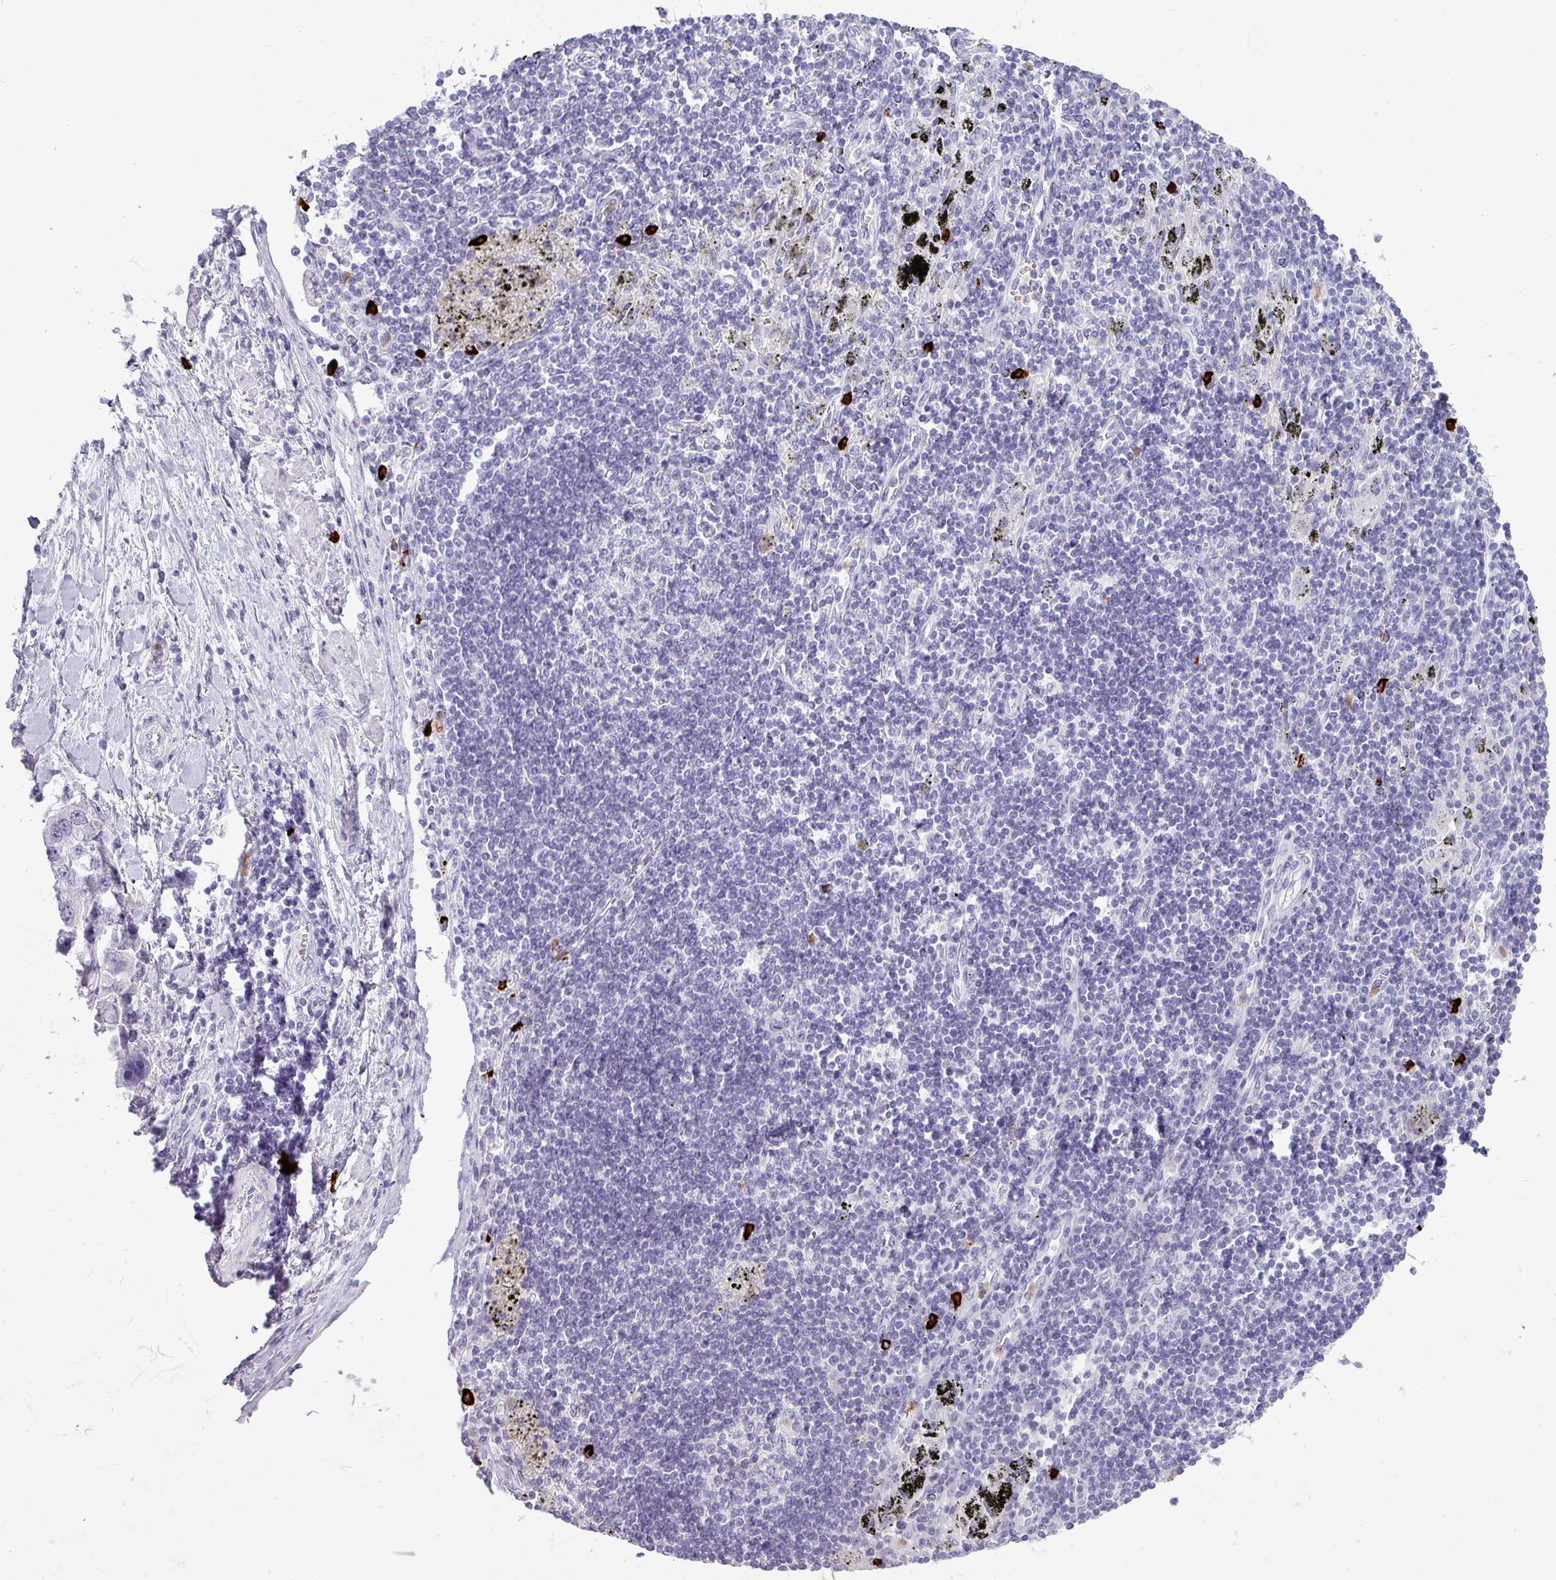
{"staining": {"intensity": "negative", "quantity": "none", "location": "none"}, "tissue": "lung cancer", "cell_type": "Tumor cells", "image_type": "cancer", "snomed": [{"axis": "morphology", "description": "Adenocarcinoma, NOS"}, {"axis": "topography", "description": "Lung"}], "caption": "Immunohistochemical staining of lung cancer (adenocarcinoma) reveals no significant expression in tumor cells.", "gene": "TRIM39", "patient": {"sex": "female", "age": 54}}